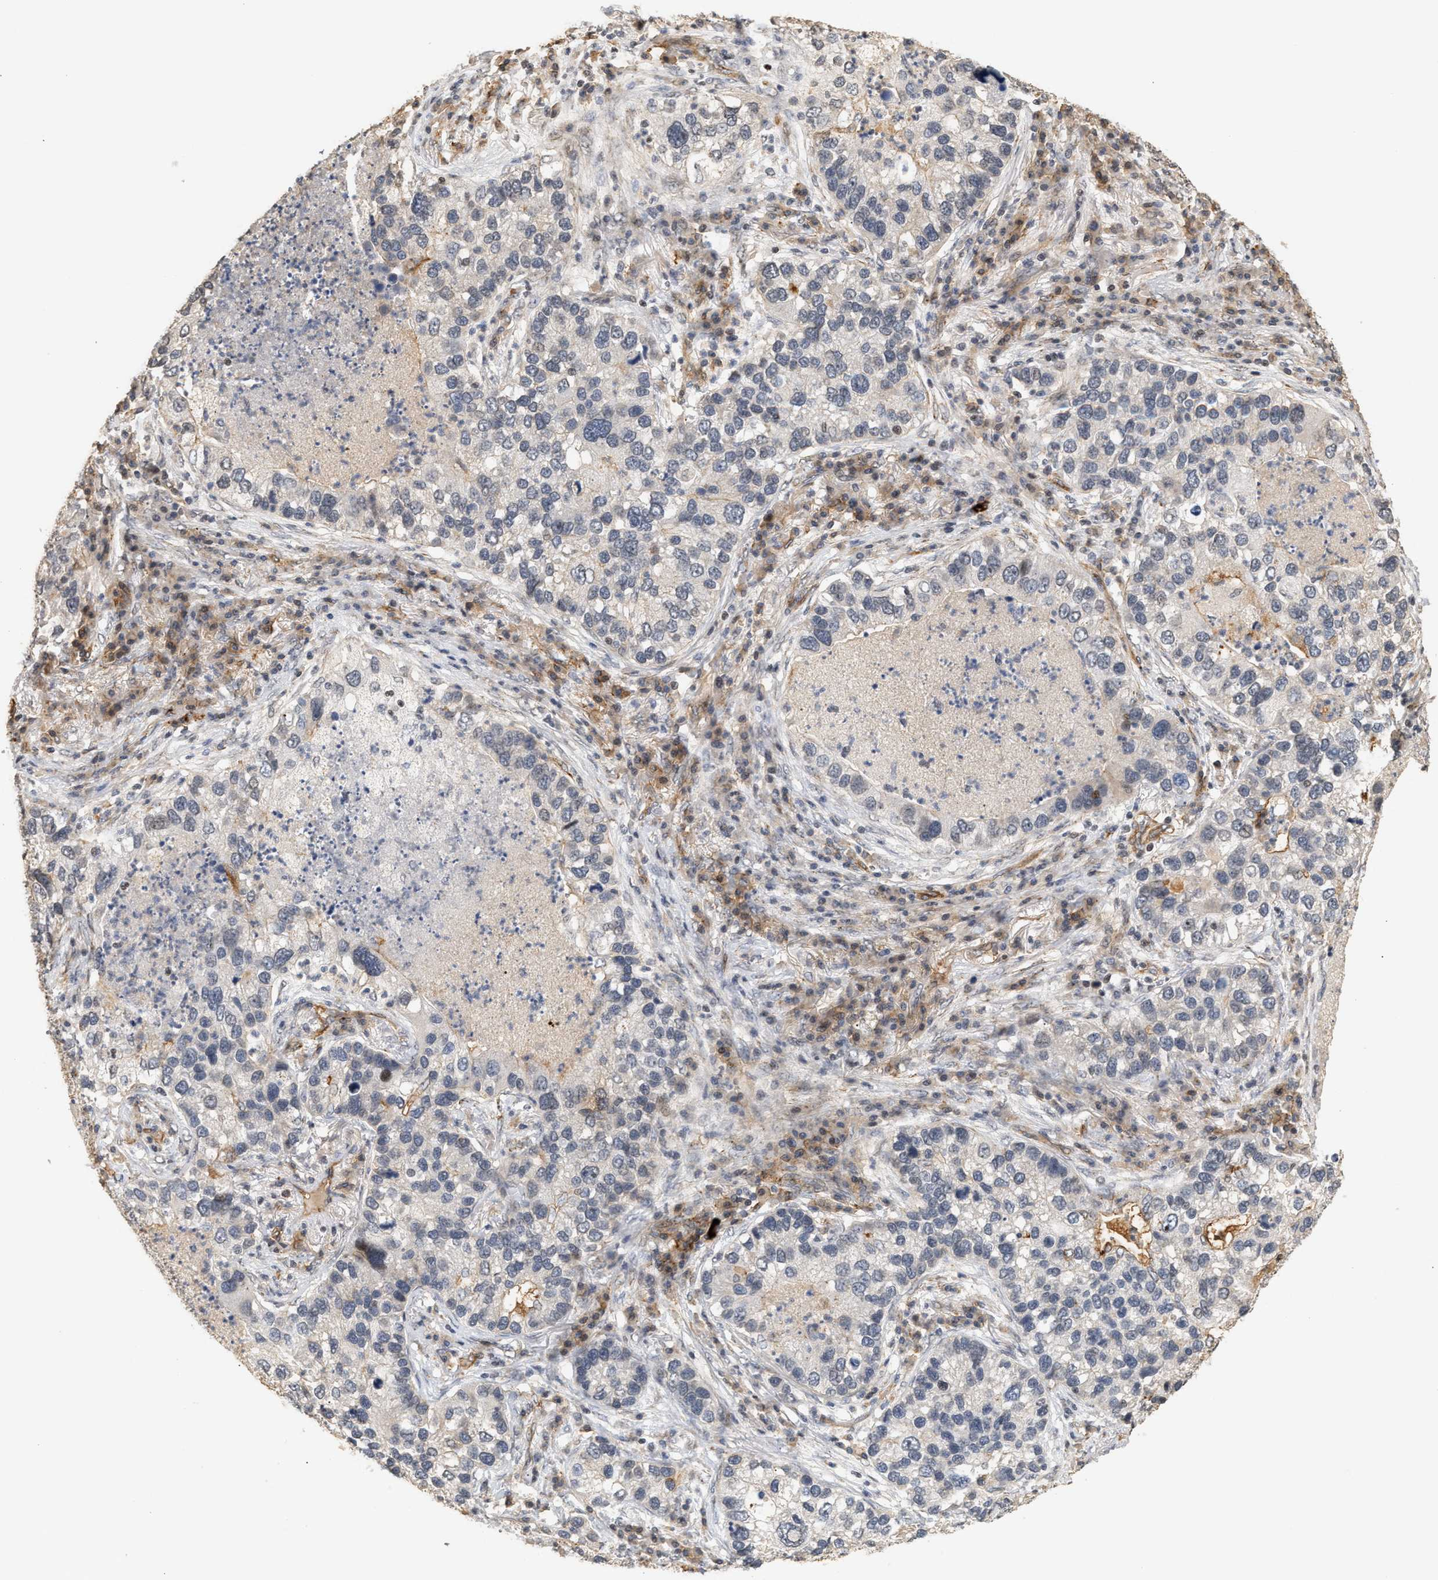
{"staining": {"intensity": "negative", "quantity": "none", "location": "none"}, "tissue": "lung cancer", "cell_type": "Tumor cells", "image_type": "cancer", "snomed": [{"axis": "morphology", "description": "Normal tissue, NOS"}, {"axis": "morphology", "description": "Adenocarcinoma, NOS"}, {"axis": "topography", "description": "Bronchus"}, {"axis": "topography", "description": "Lung"}], "caption": "The photomicrograph shows no staining of tumor cells in lung cancer (adenocarcinoma).", "gene": "PLXND1", "patient": {"sex": "male", "age": 54}}